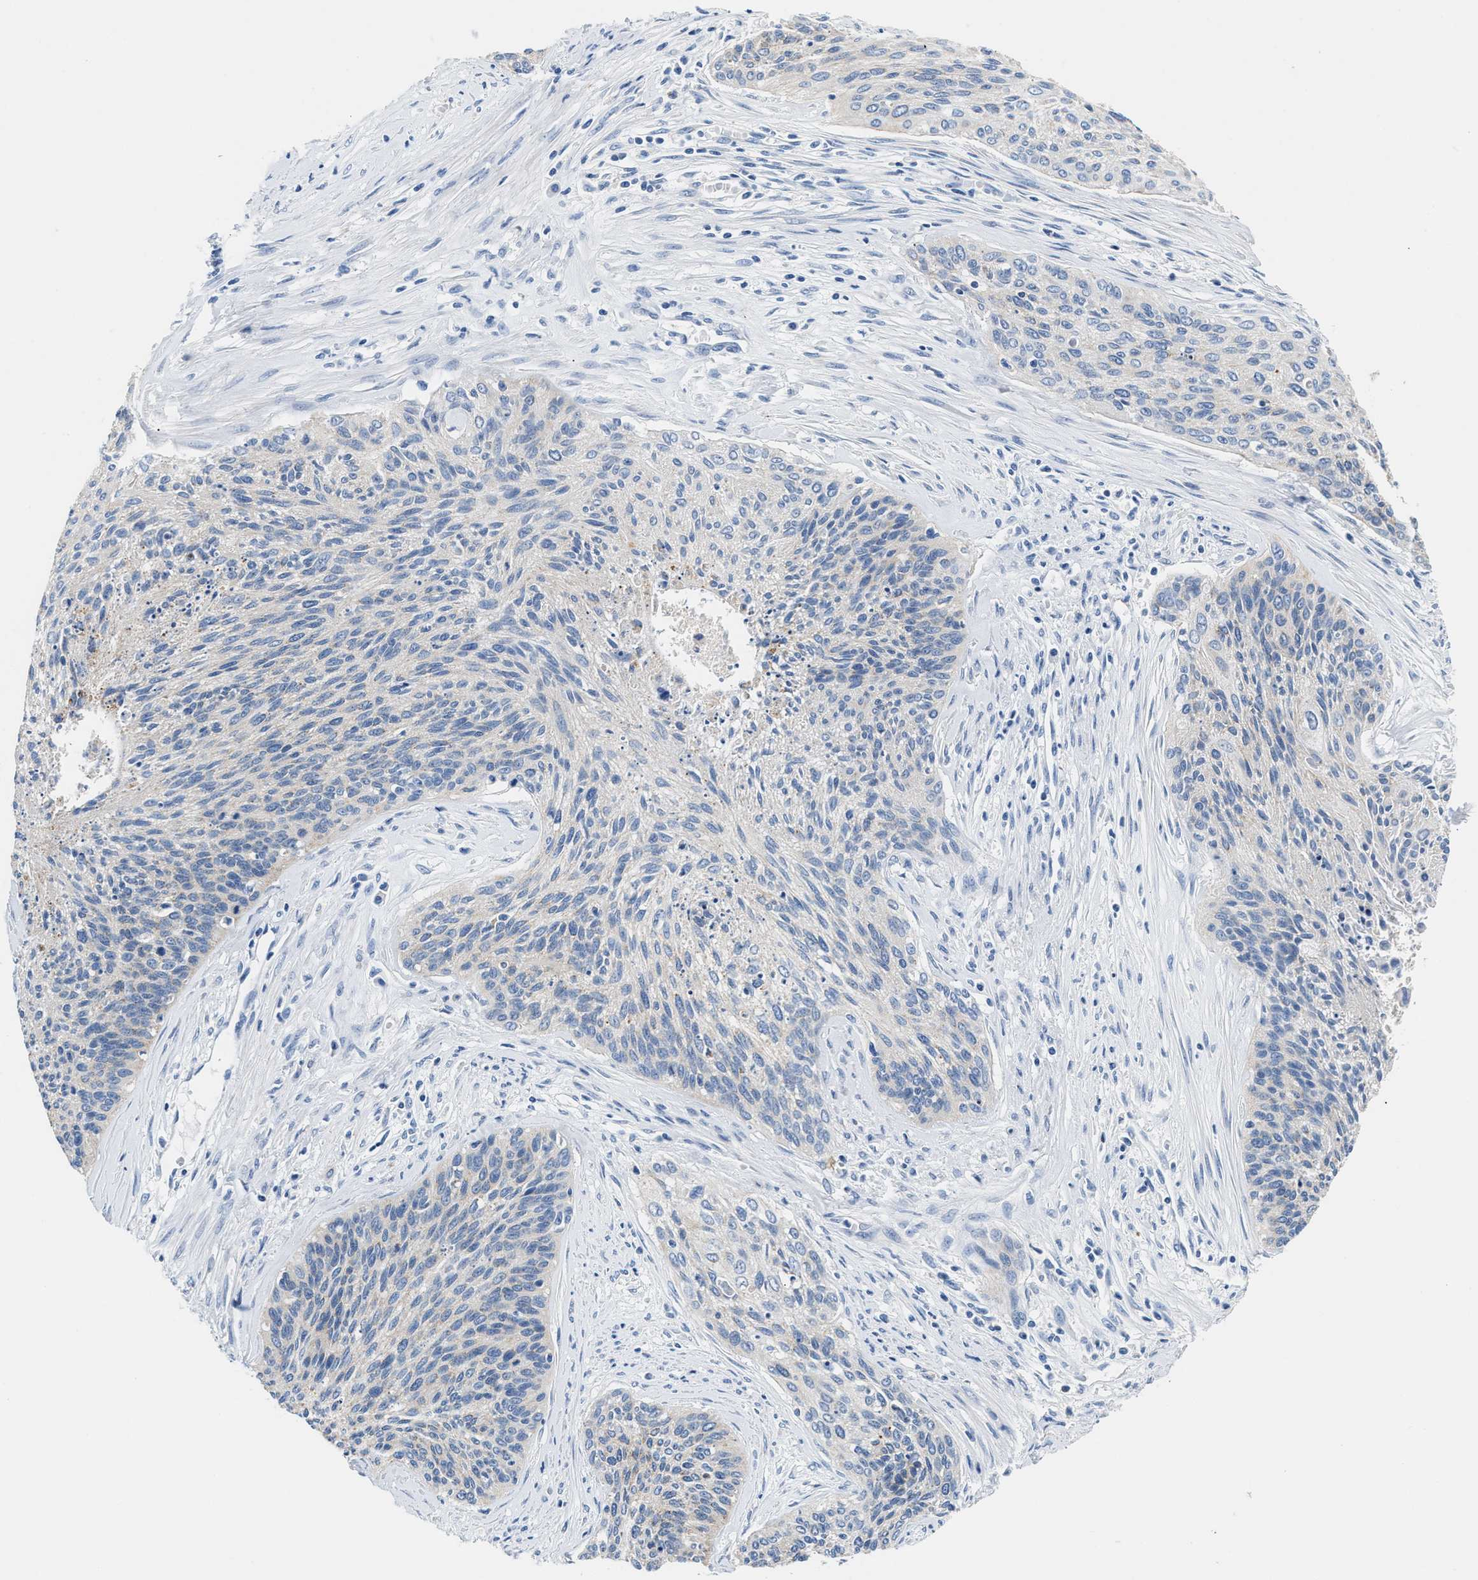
{"staining": {"intensity": "negative", "quantity": "none", "location": "none"}, "tissue": "cervical cancer", "cell_type": "Tumor cells", "image_type": "cancer", "snomed": [{"axis": "morphology", "description": "Squamous cell carcinoma, NOS"}, {"axis": "topography", "description": "Cervix"}], "caption": "High power microscopy image of an immunohistochemistry (IHC) histopathology image of squamous cell carcinoma (cervical), revealing no significant positivity in tumor cells. The staining is performed using DAB brown chromogen with nuclei counter-stained in using hematoxylin.", "gene": "TUT7", "patient": {"sex": "female", "age": 55}}